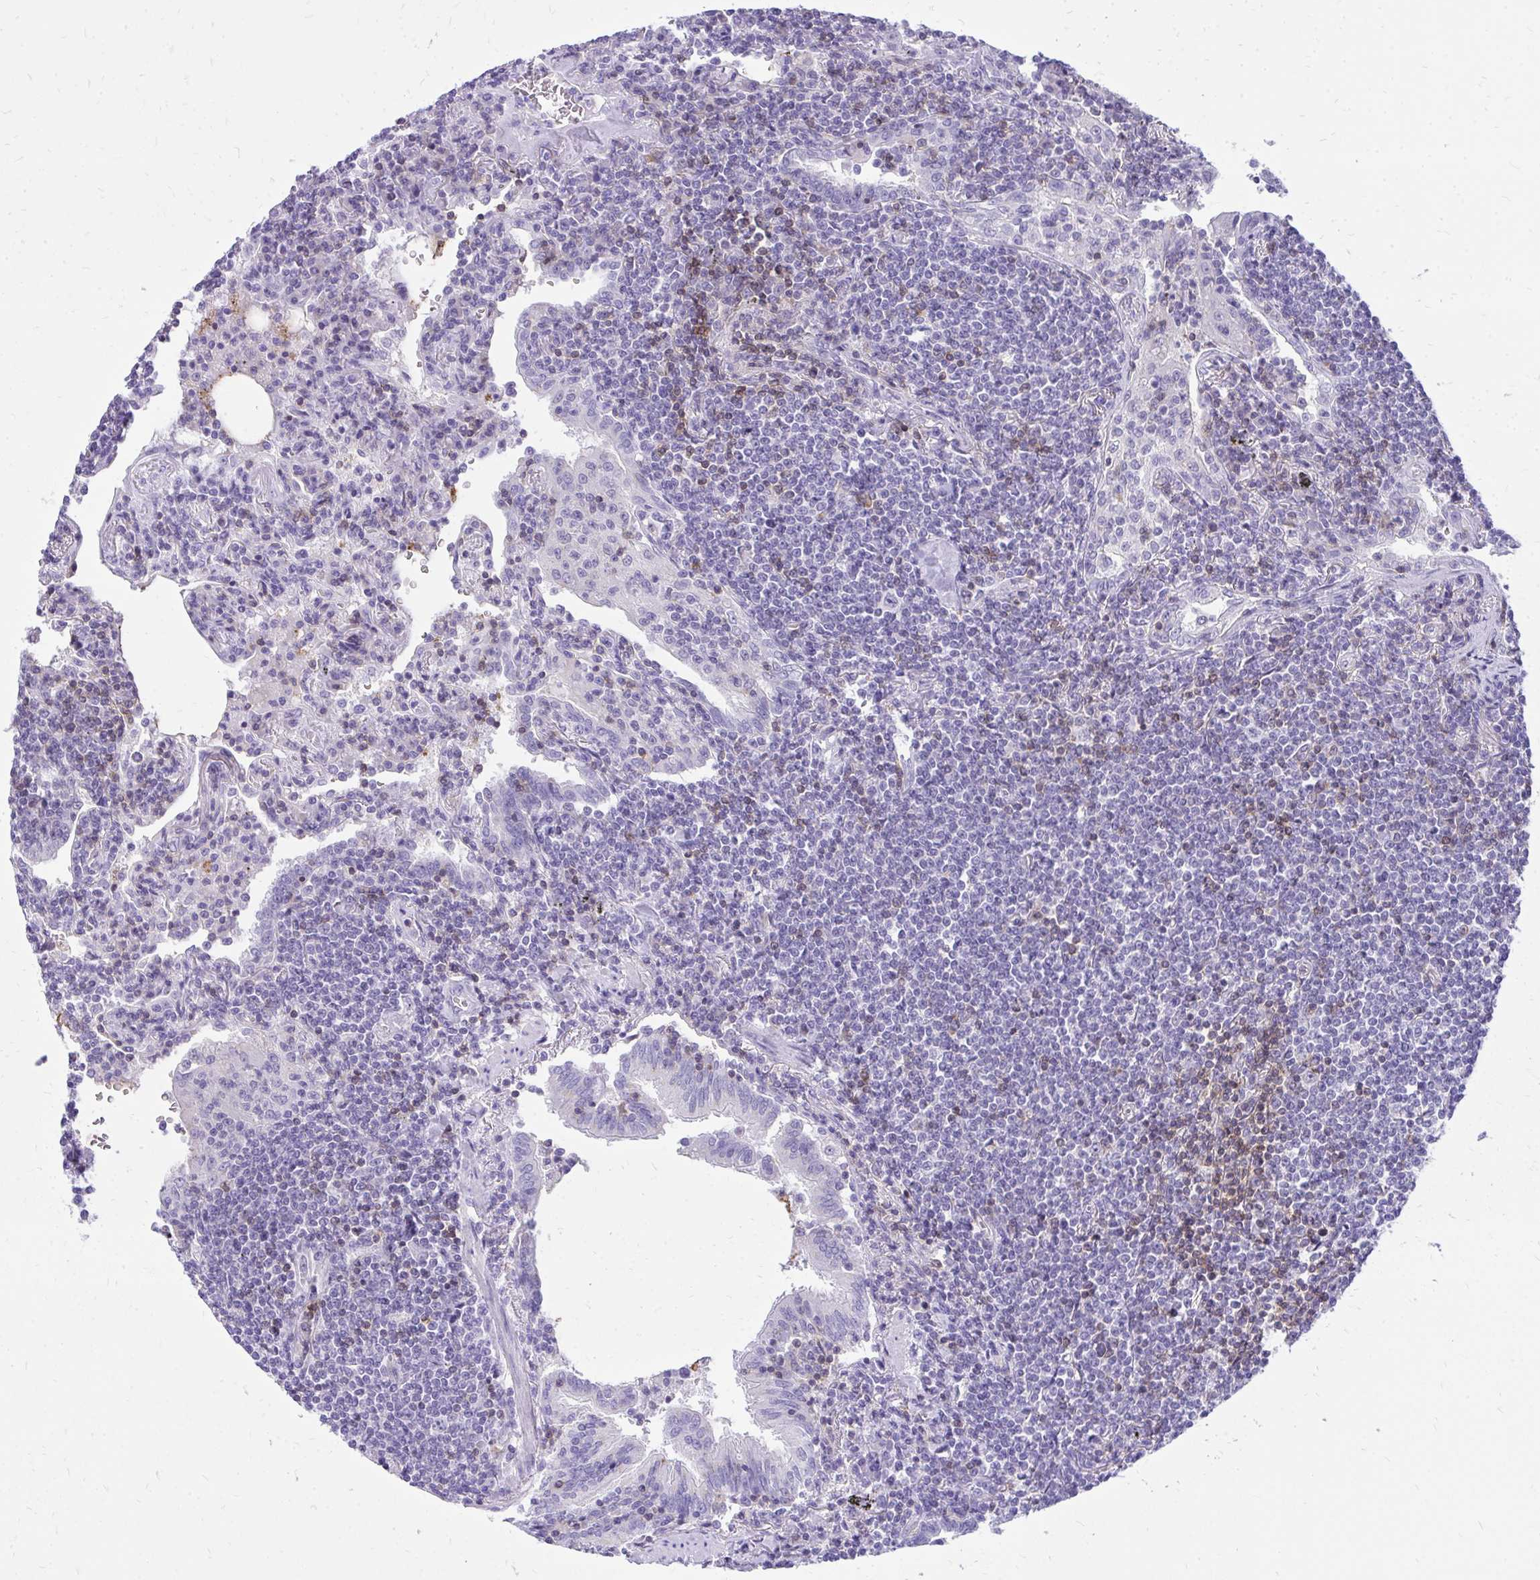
{"staining": {"intensity": "negative", "quantity": "none", "location": "none"}, "tissue": "lymphoma", "cell_type": "Tumor cells", "image_type": "cancer", "snomed": [{"axis": "morphology", "description": "Malignant lymphoma, non-Hodgkin's type, Low grade"}, {"axis": "topography", "description": "Lung"}], "caption": "Photomicrograph shows no significant protein expression in tumor cells of lymphoma. (Stains: DAB (3,3'-diaminobenzidine) IHC with hematoxylin counter stain, Microscopy: brightfield microscopy at high magnification).", "gene": "GPRIN3", "patient": {"sex": "female", "age": 71}}